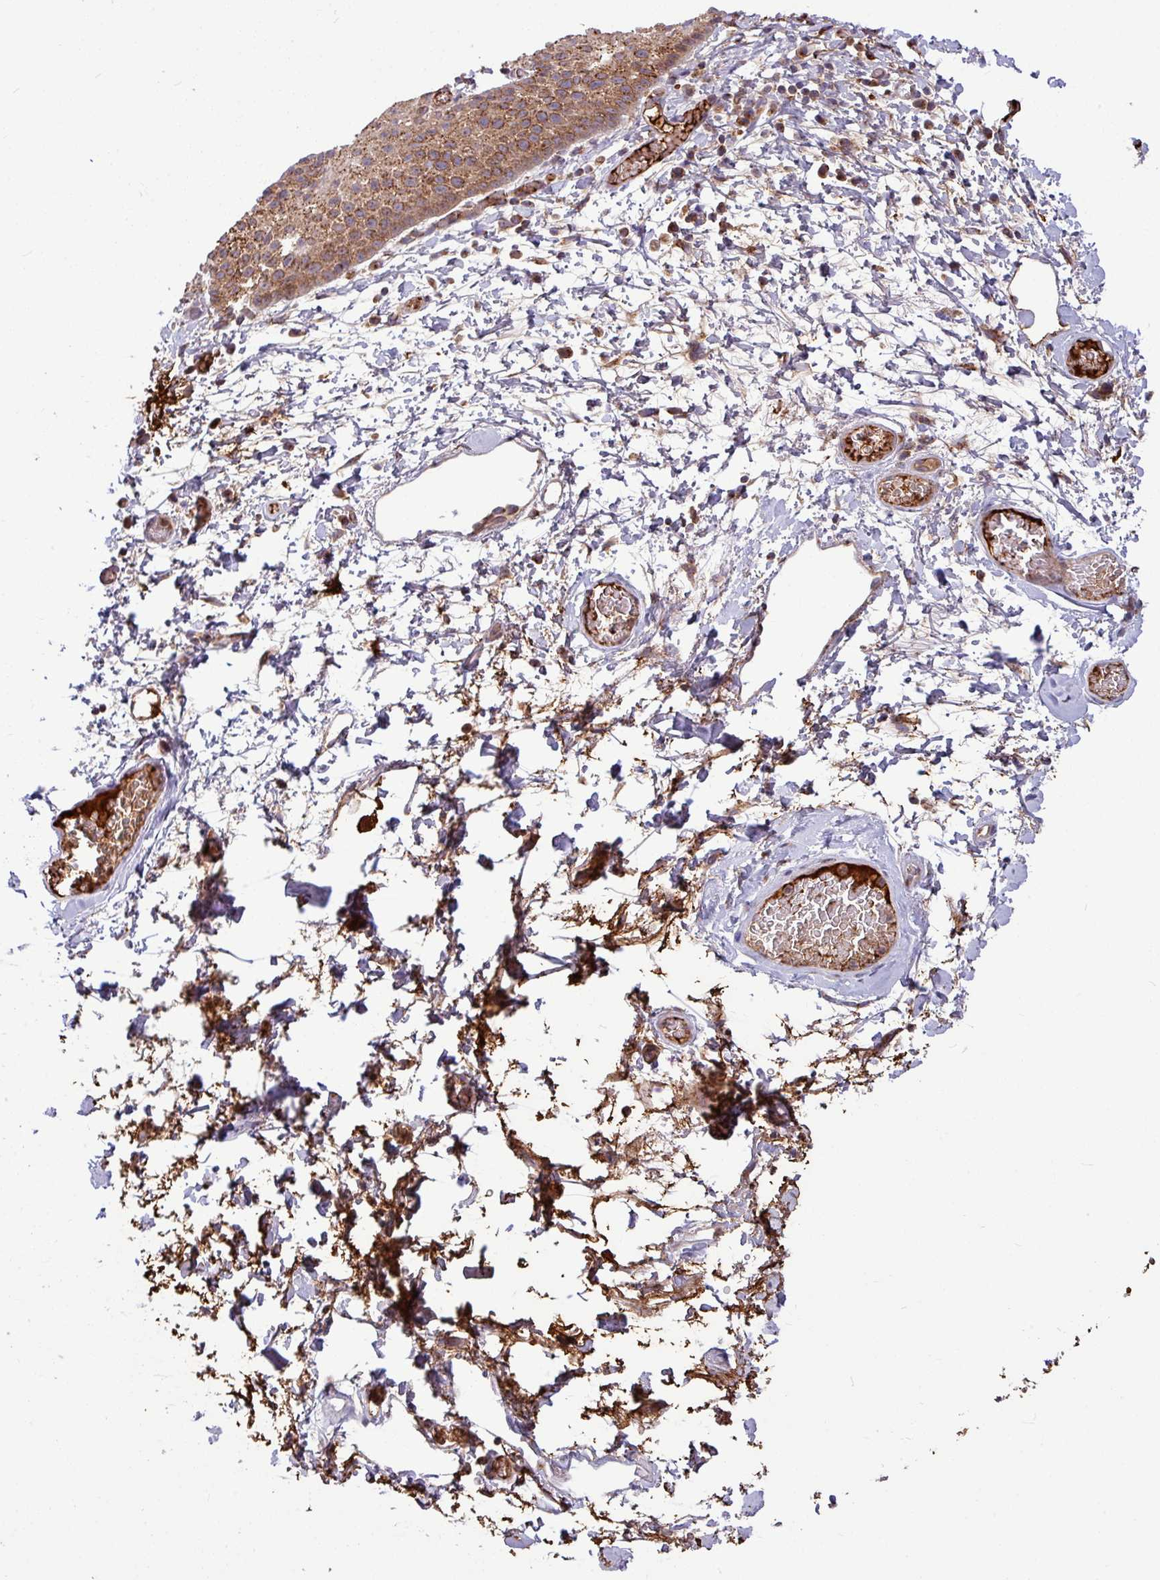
{"staining": {"intensity": "strong", "quantity": ">75%", "location": "cytoplasmic/membranous"}, "tissue": "skin", "cell_type": "Epidermal cells", "image_type": "normal", "snomed": [{"axis": "morphology", "description": "Normal tissue, NOS"}, {"axis": "morphology", "description": "Hemorrhoids"}, {"axis": "morphology", "description": "Inflammation, NOS"}, {"axis": "topography", "description": "Anal"}], "caption": "Brown immunohistochemical staining in unremarkable skin shows strong cytoplasmic/membranous positivity in approximately >75% of epidermal cells. (DAB IHC with brightfield microscopy, high magnification).", "gene": "LSM12", "patient": {"sex": "male", "age": 60}}